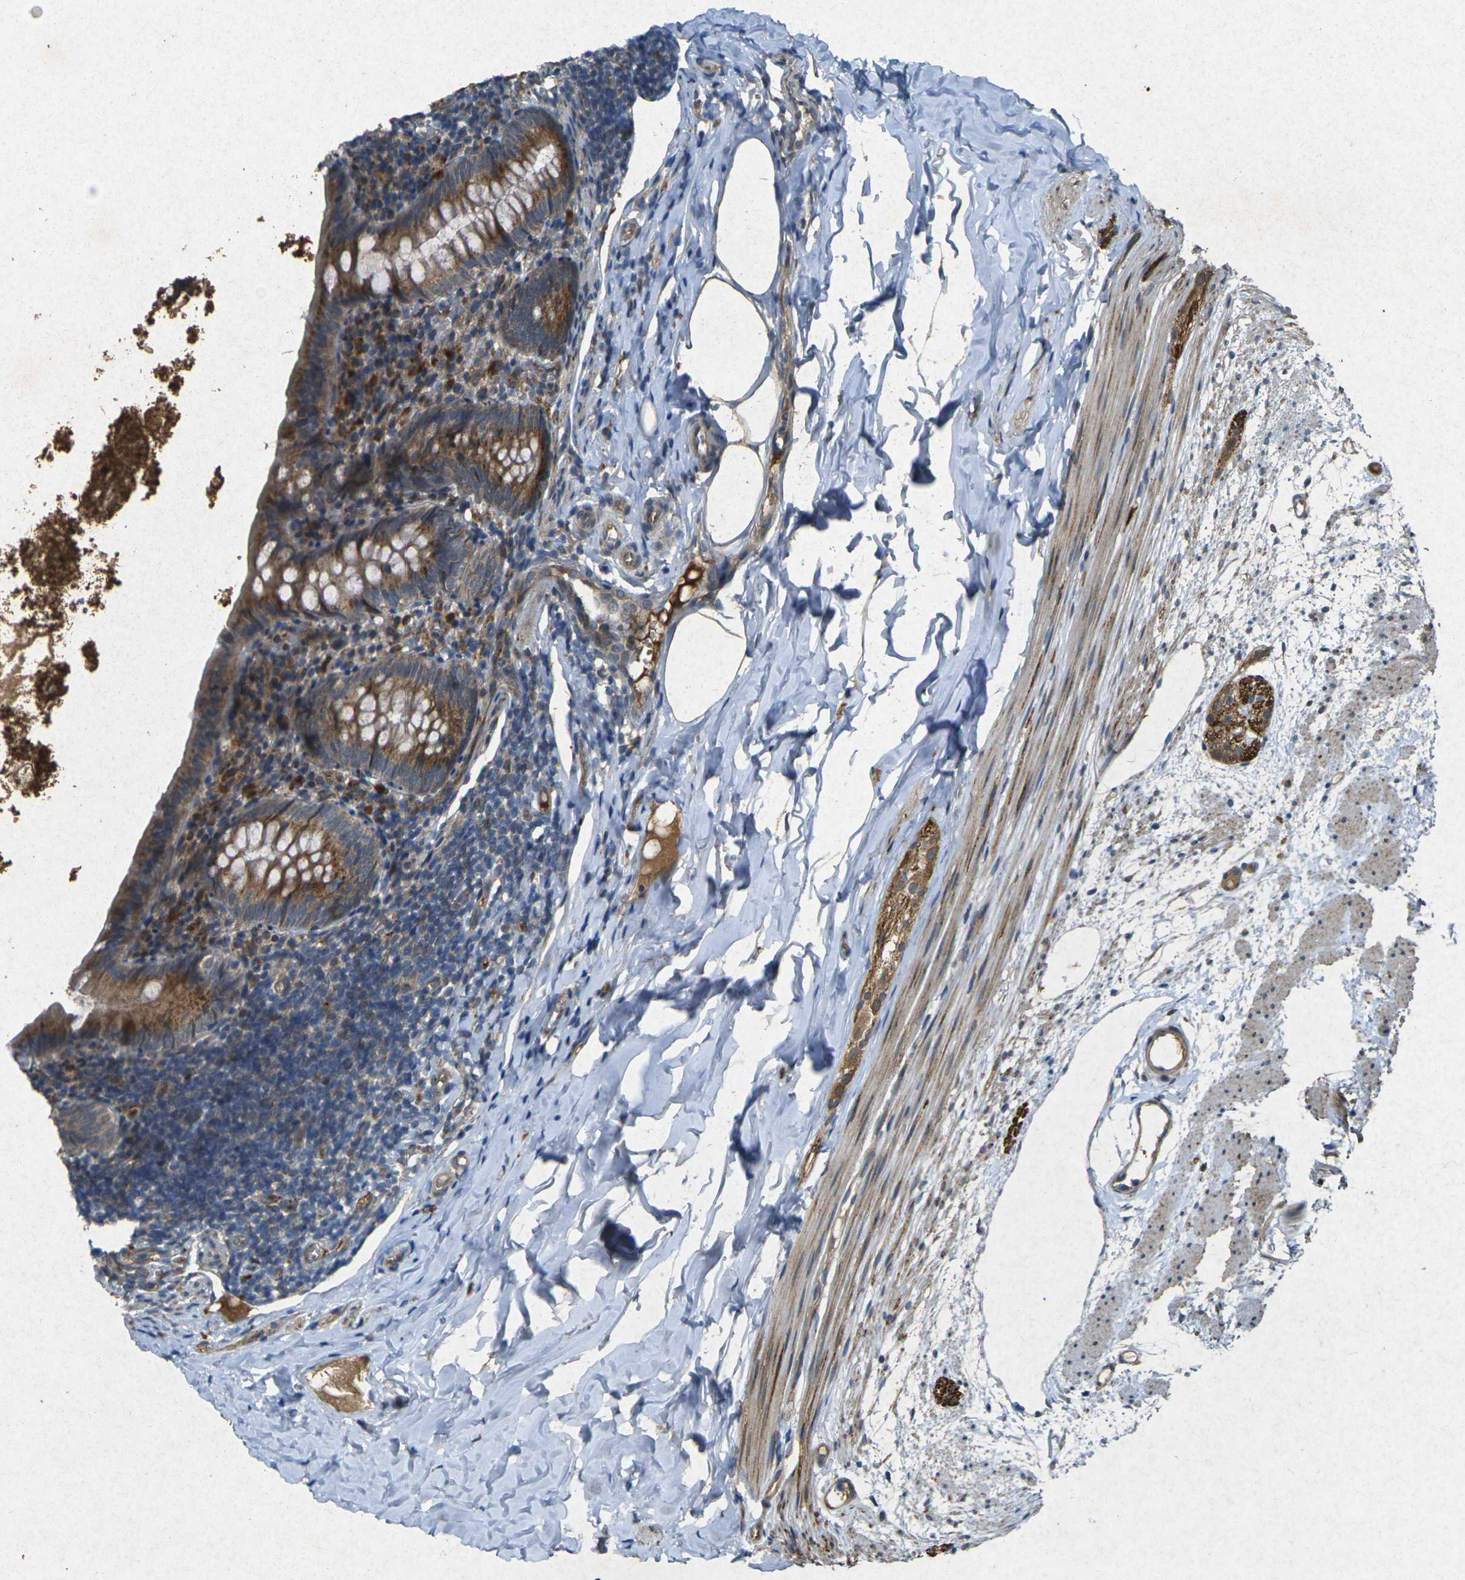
{"staining": {"intensity": "moderate", "quantity": ">75%", "location": "cytoplasmic/membranous"}, "tissue": "appendix", "cell_type": "Glandular cells", "image_type": "normal", "snomed": [{"axis": "morphology", "description": "Normal tissue, NOS"}, {"axis": "topography", "description": "Appendix"}], "caption": "This photomicrograph exhibits benign appendix stained with immunohistochemistry to label a protein in brown. The cytoplasmic/membranous of glandular cells show moderate positivity for the protein. Nuclei are counter-stained blue.", "gene": "RGMA", "patient": {"sex": "female", "age": 10}}